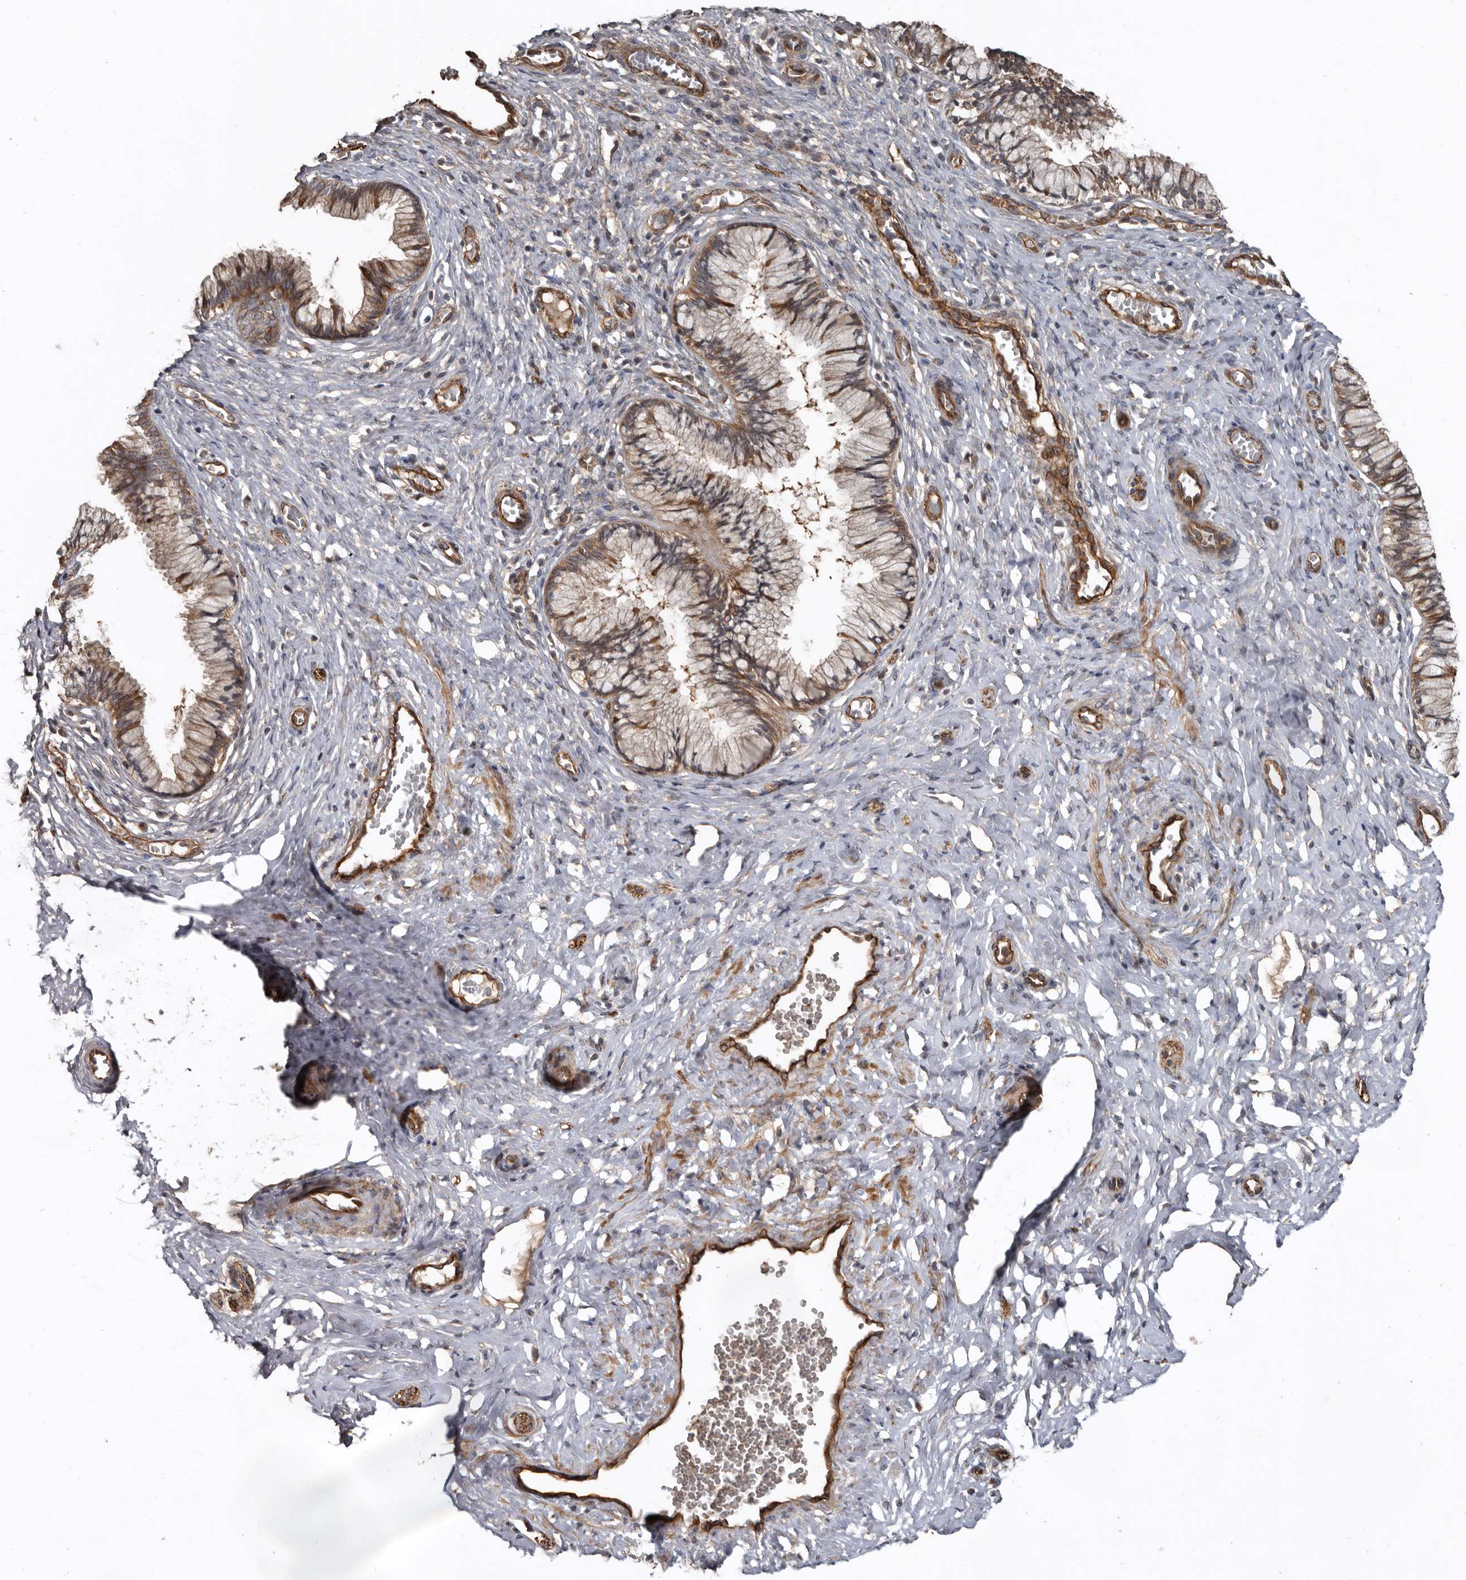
{"staining": {"intensity": "weak", "quantity": ">75%", "location": "cytoplasmic/membranous"}, "tissue": "cervix", "cell_type": "Glandular cells", "image_type": "normal", "snomed": [{"axis": "morphology", "description": "Normal tissue, NOS"}, {"axis": "topography", "description": "Cervix"}], "caption": "Immunohistochemical staining of benign cervix exhibits weak cytoplasmic/membranous protein staining in approximately >75% of glandular cells. Ihc stains the protein of interest in brown and the nuclei are stained blue.", "gene": "EXOC3L1", "patient": {"sex": "female", "age": 27}}